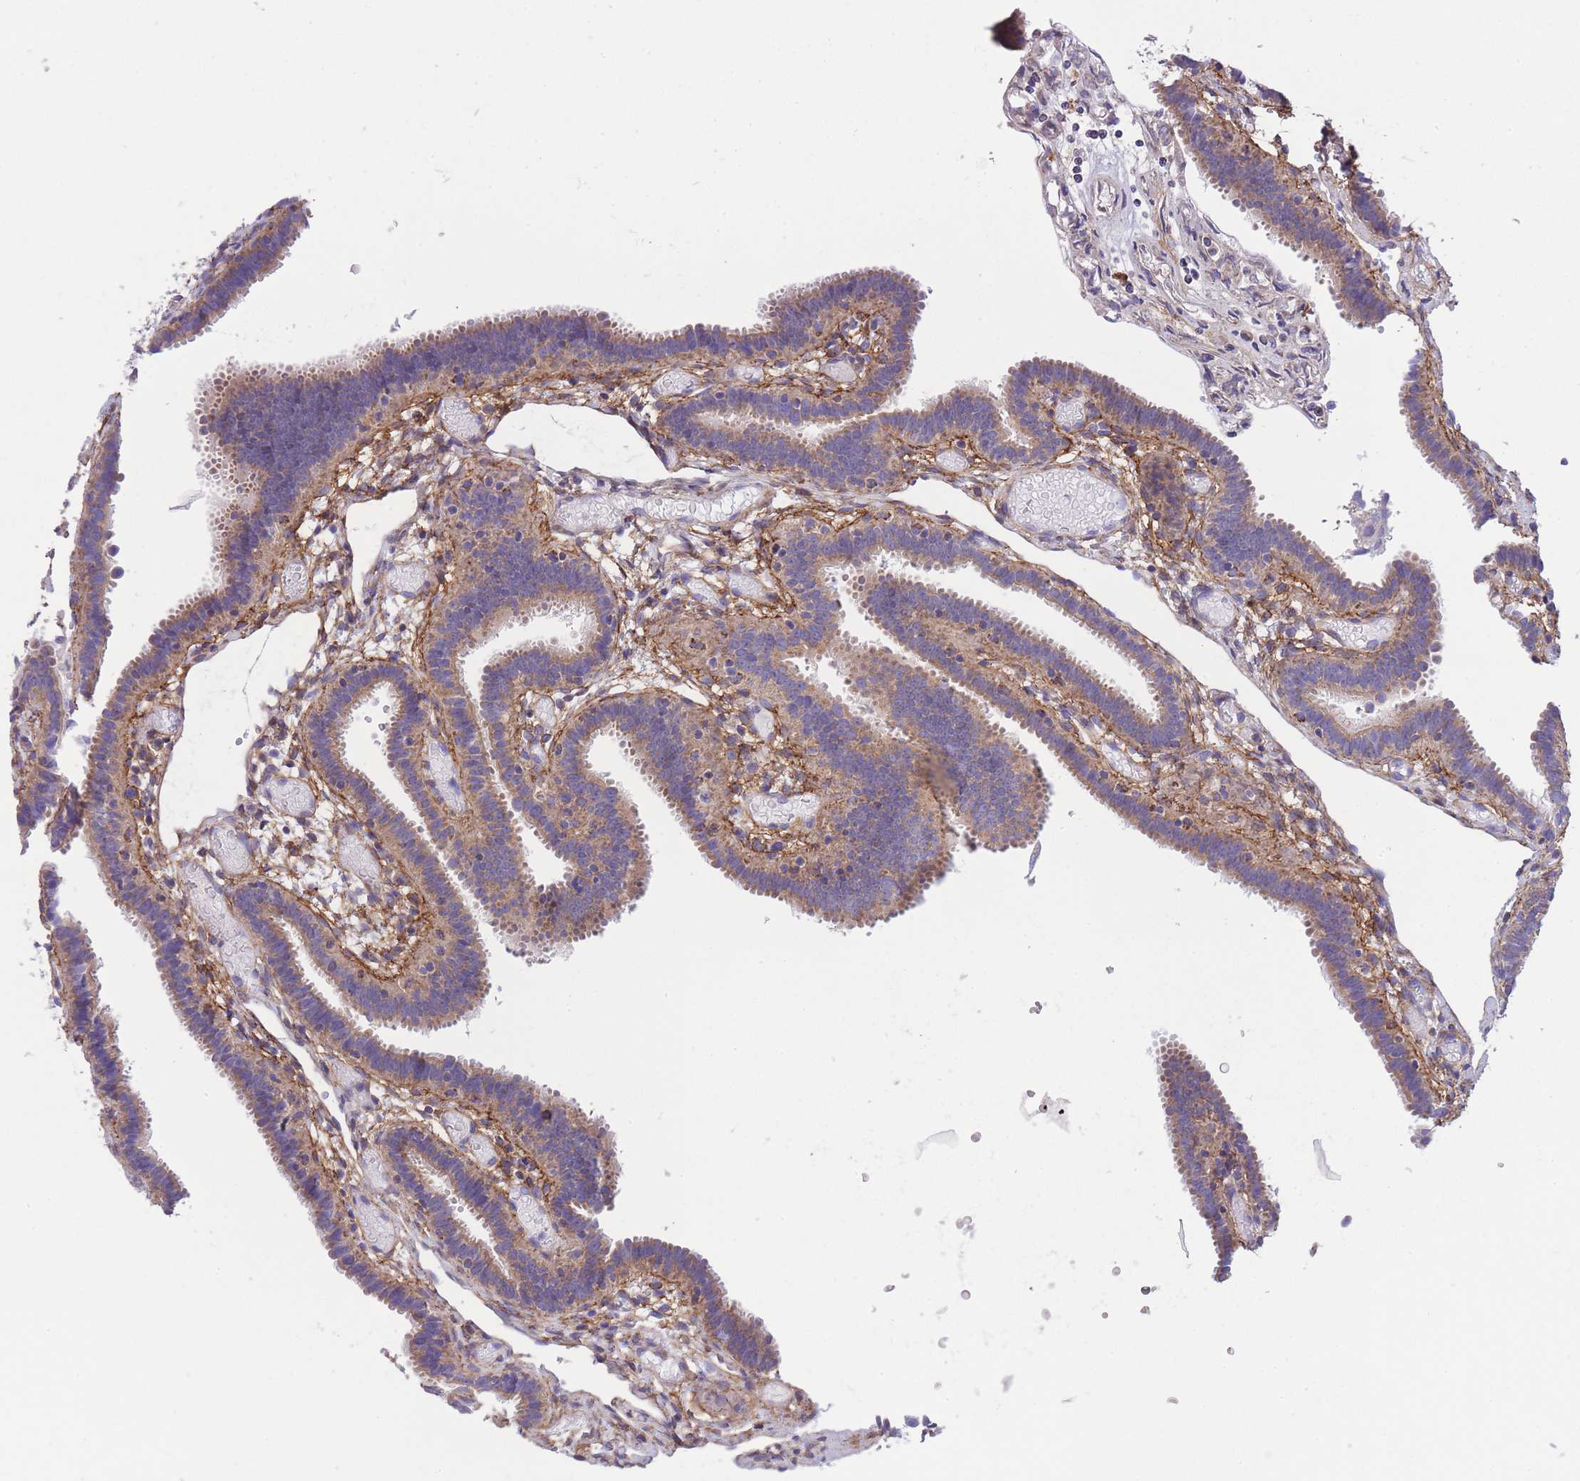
{"staining": {"intensity": "moderate", "quantity": ">75%", "location": "cytoplasmic/membranous"}, "tissue": "fallopian tube", "cell_type": "Glandular cells", "image_type": "normal", "snomed": [{"axis": "morphology", "description": "Normal tissue, NOS"}, {"axis": "topography", "description": "Fallopian tube"}], "caption": "Normal fallopian tube shows moderate cytoplasmic/membranous positivity in about >75% of glandular cells, visualized by immunohistochemistry. (brown staining indicates protein expression, while blue staining denotes nuclei).", "gene": "ST3GAL3", "patient": {"sex": "female", "age": 37}}